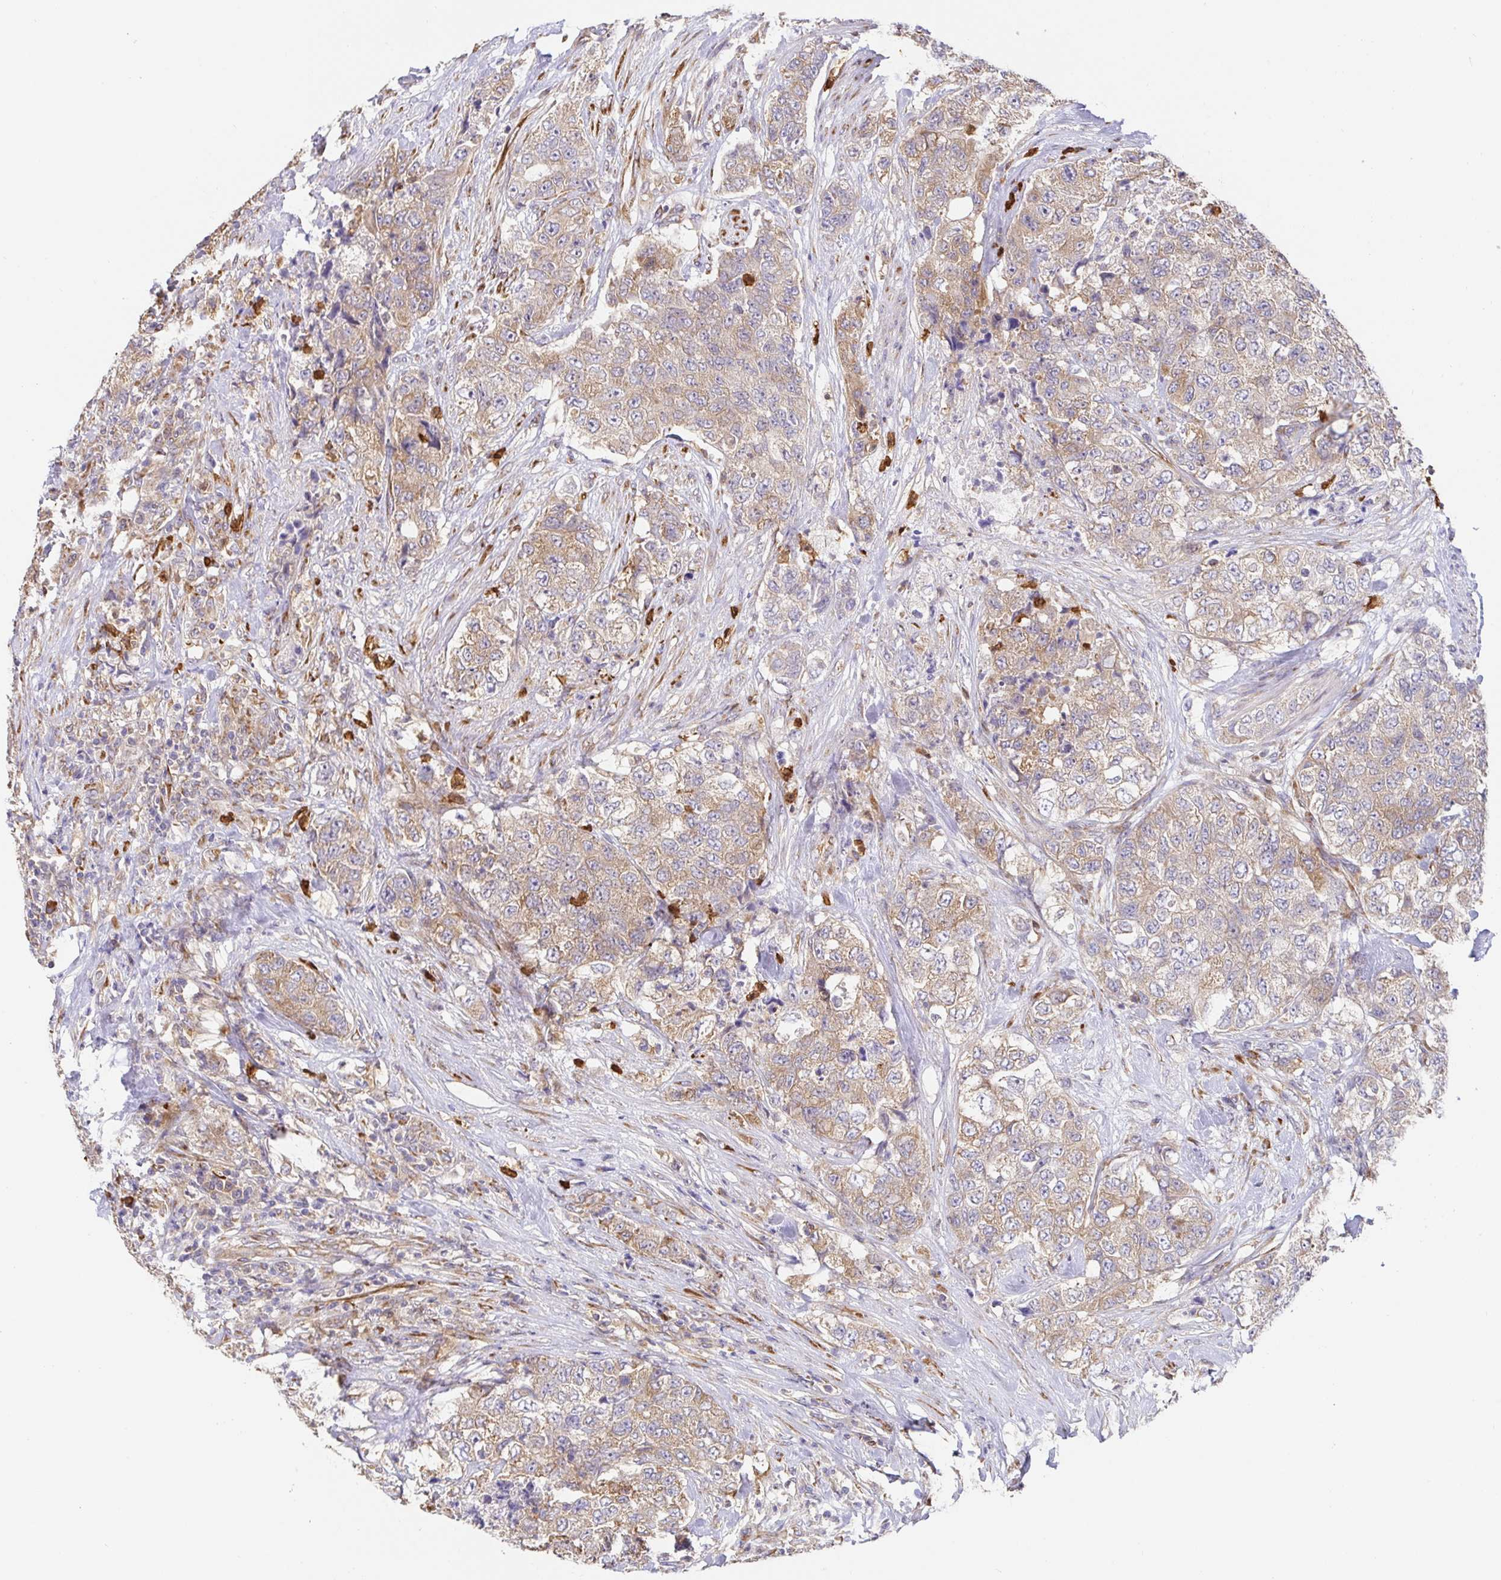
{"staining": {"intensity": "weak", "quantity": ">75%", "location": "cytoplasmic/membranous"}, "tissue": "urothelial cancer", "cell_type": "Tumor cells", "image_type": "cancer", "snomed": [{"axis": "morphology", "description": "Urothelial carcinoma, High grade"}, {"axis": "topography", "description": "Urinary bladder"}], "caption": "Tumor cells reveal low levels of weak cytoplasmic/membranous positivity in about >75% of cells in human urothelial cancer.", "gene": "PDPK1", "patient": {"sex": "female", "age": 78}}